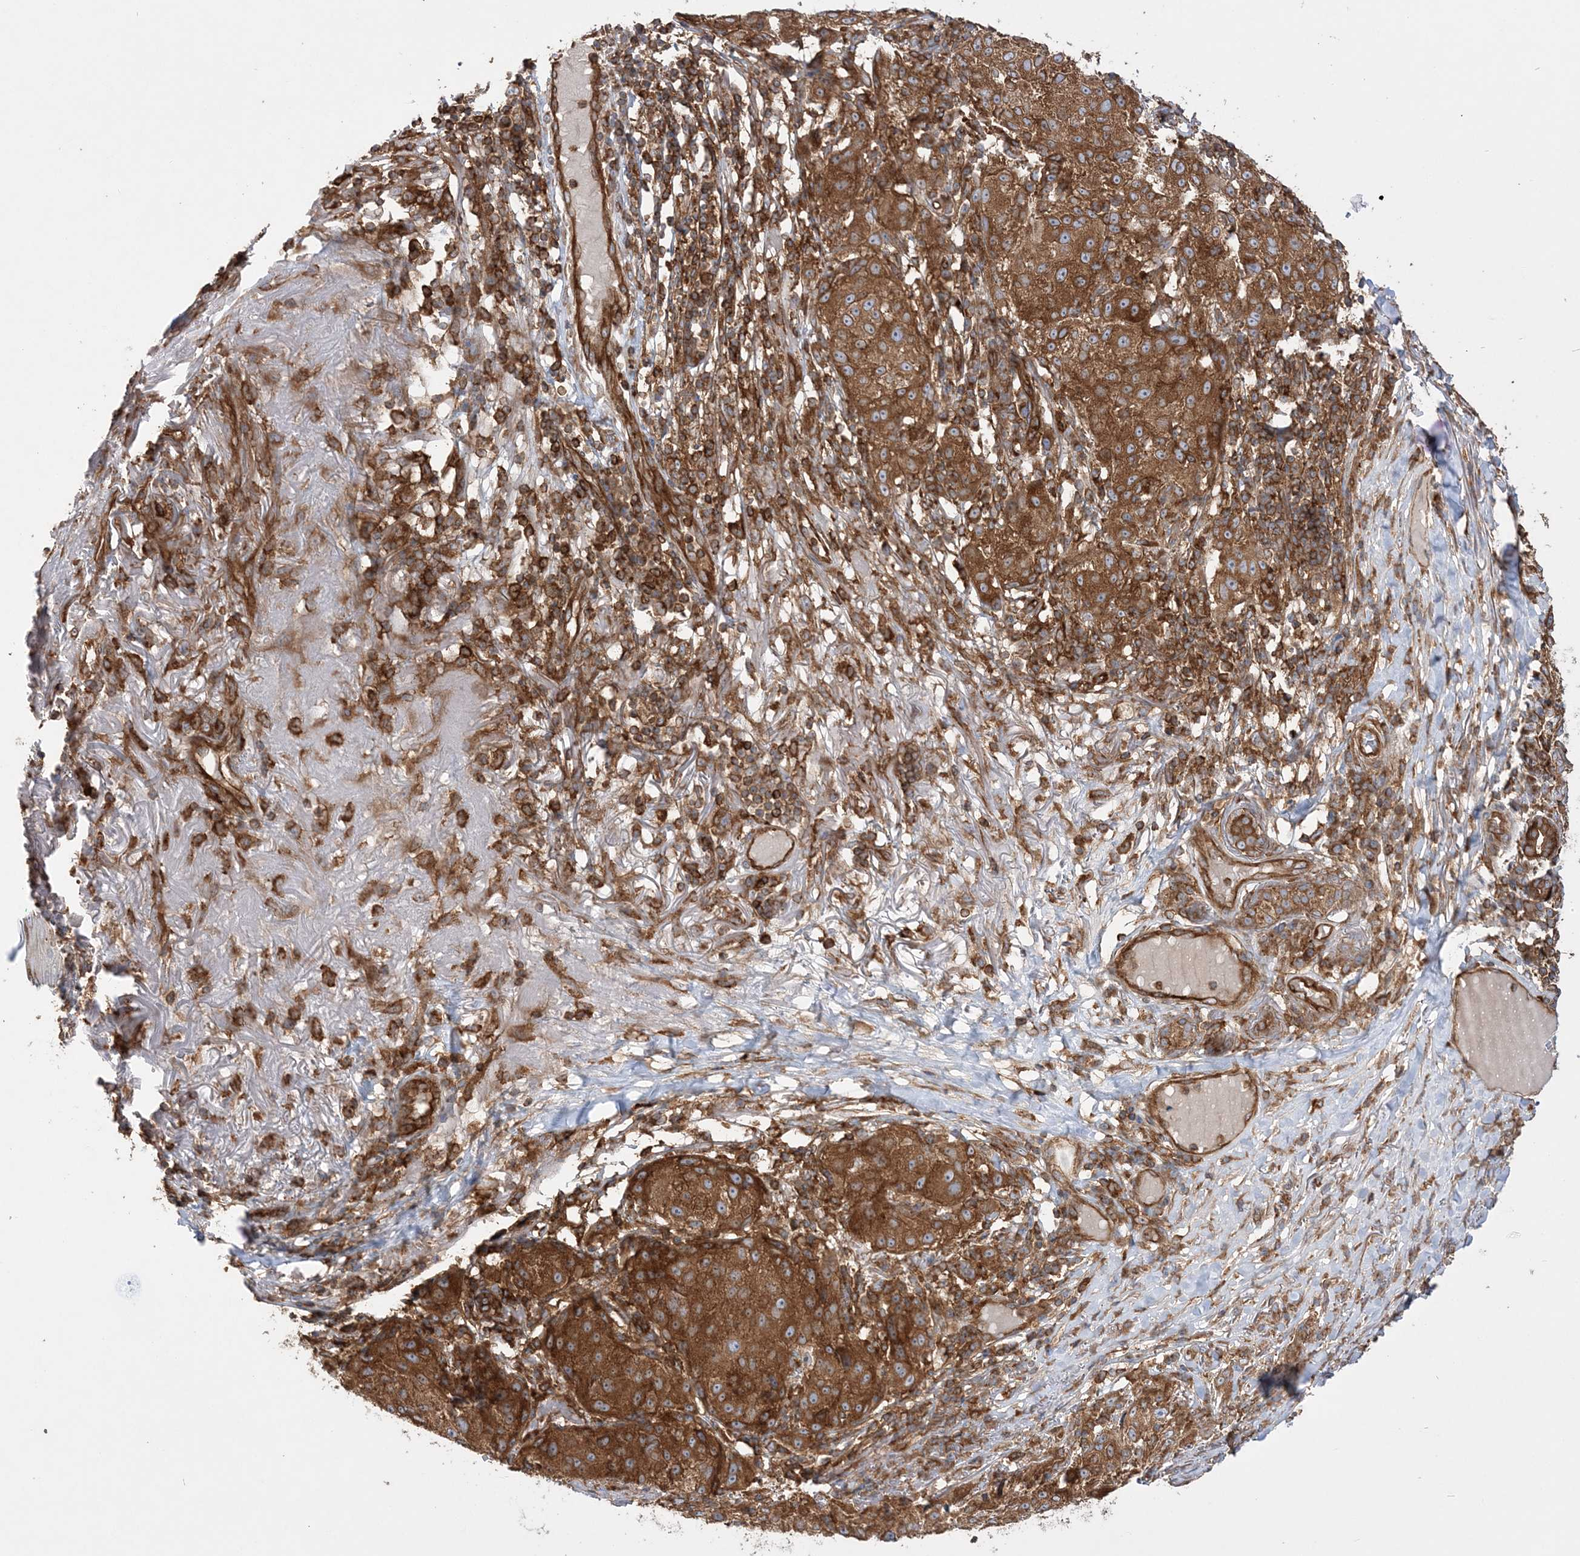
{"staining": {"intensity": "strong", "quantity": ">75%", "location": "cytoplasmic/membranous"}, "tissue": "melanoma", "cell_type": "Tumor cells", "image_type": "cancer", "snomed": [{"axis": "morphology", "description": "Necrosis, NOS"}, {"axis": "morphology", "description": "Malignant melanoma, NOS"}, {"axis": "topography", "description": "Skin"}], "caption": "Immunohistochemical staining of malignant melanoma shows high levels of strong cytoplasmic/membranous protein expression in approximately >75% of tumor cells.", "gene": "TBC1D5", "patient": {"sex": "female", "age": 87}}